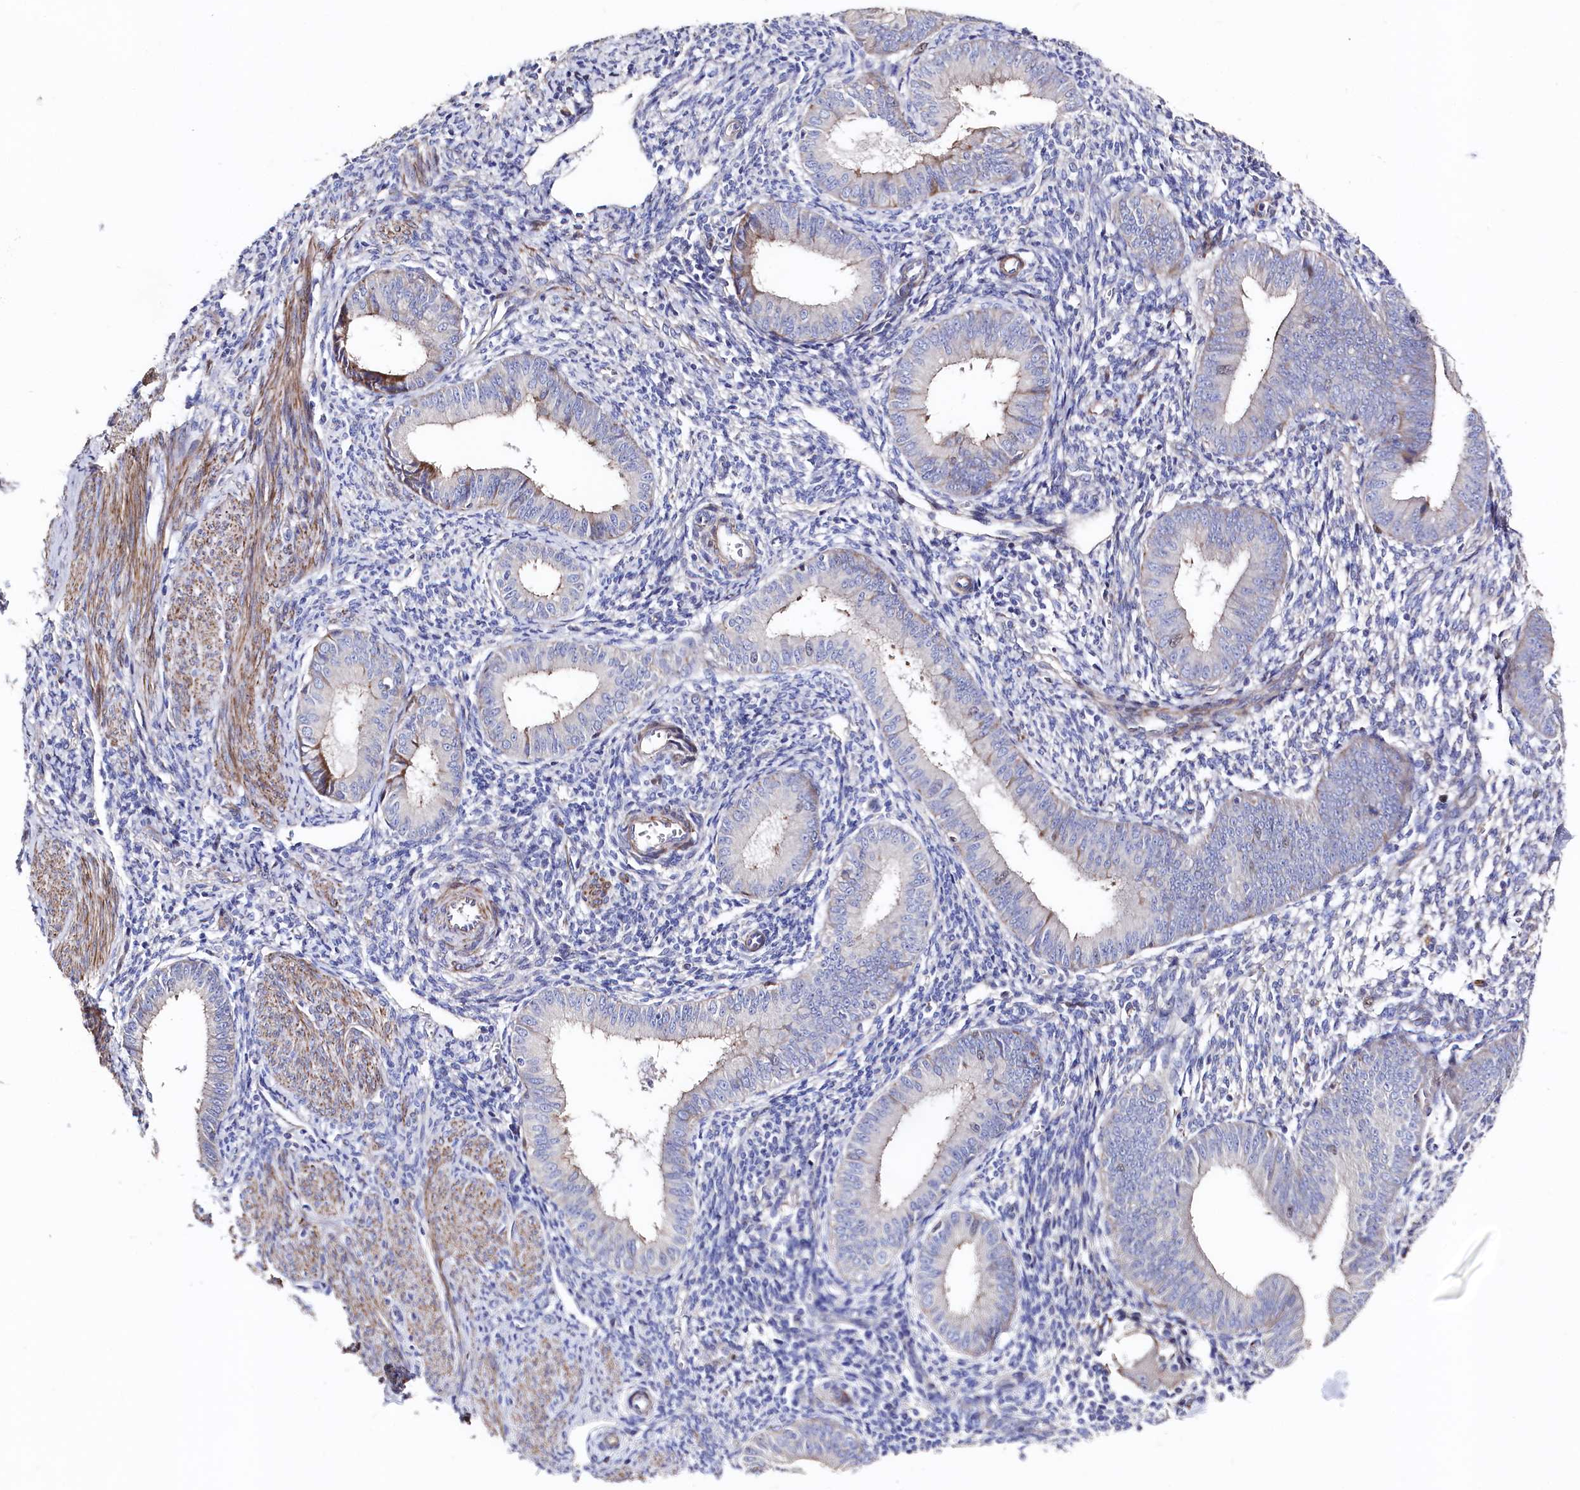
{"staining": {"intensity": "negative", "quantity": "none", "location": "none"}, "tissue": "endometrium", "cell_type": "Cells in endometrial stroma", "image_type": "normal", "snomed": [{"axis": "morphology", "description": "Normal tissue, NOS"}, {"axis": "topography", "description": "Uterus"}, {"axis": "topography", "description": "Endometrium"}], "caption": "Protein analysis of benign endometrium demonstrates no significant expression in cells in endometrial stroma.", "gene": "WNT8A", "patient": {"sex": "female", "age": 48}}